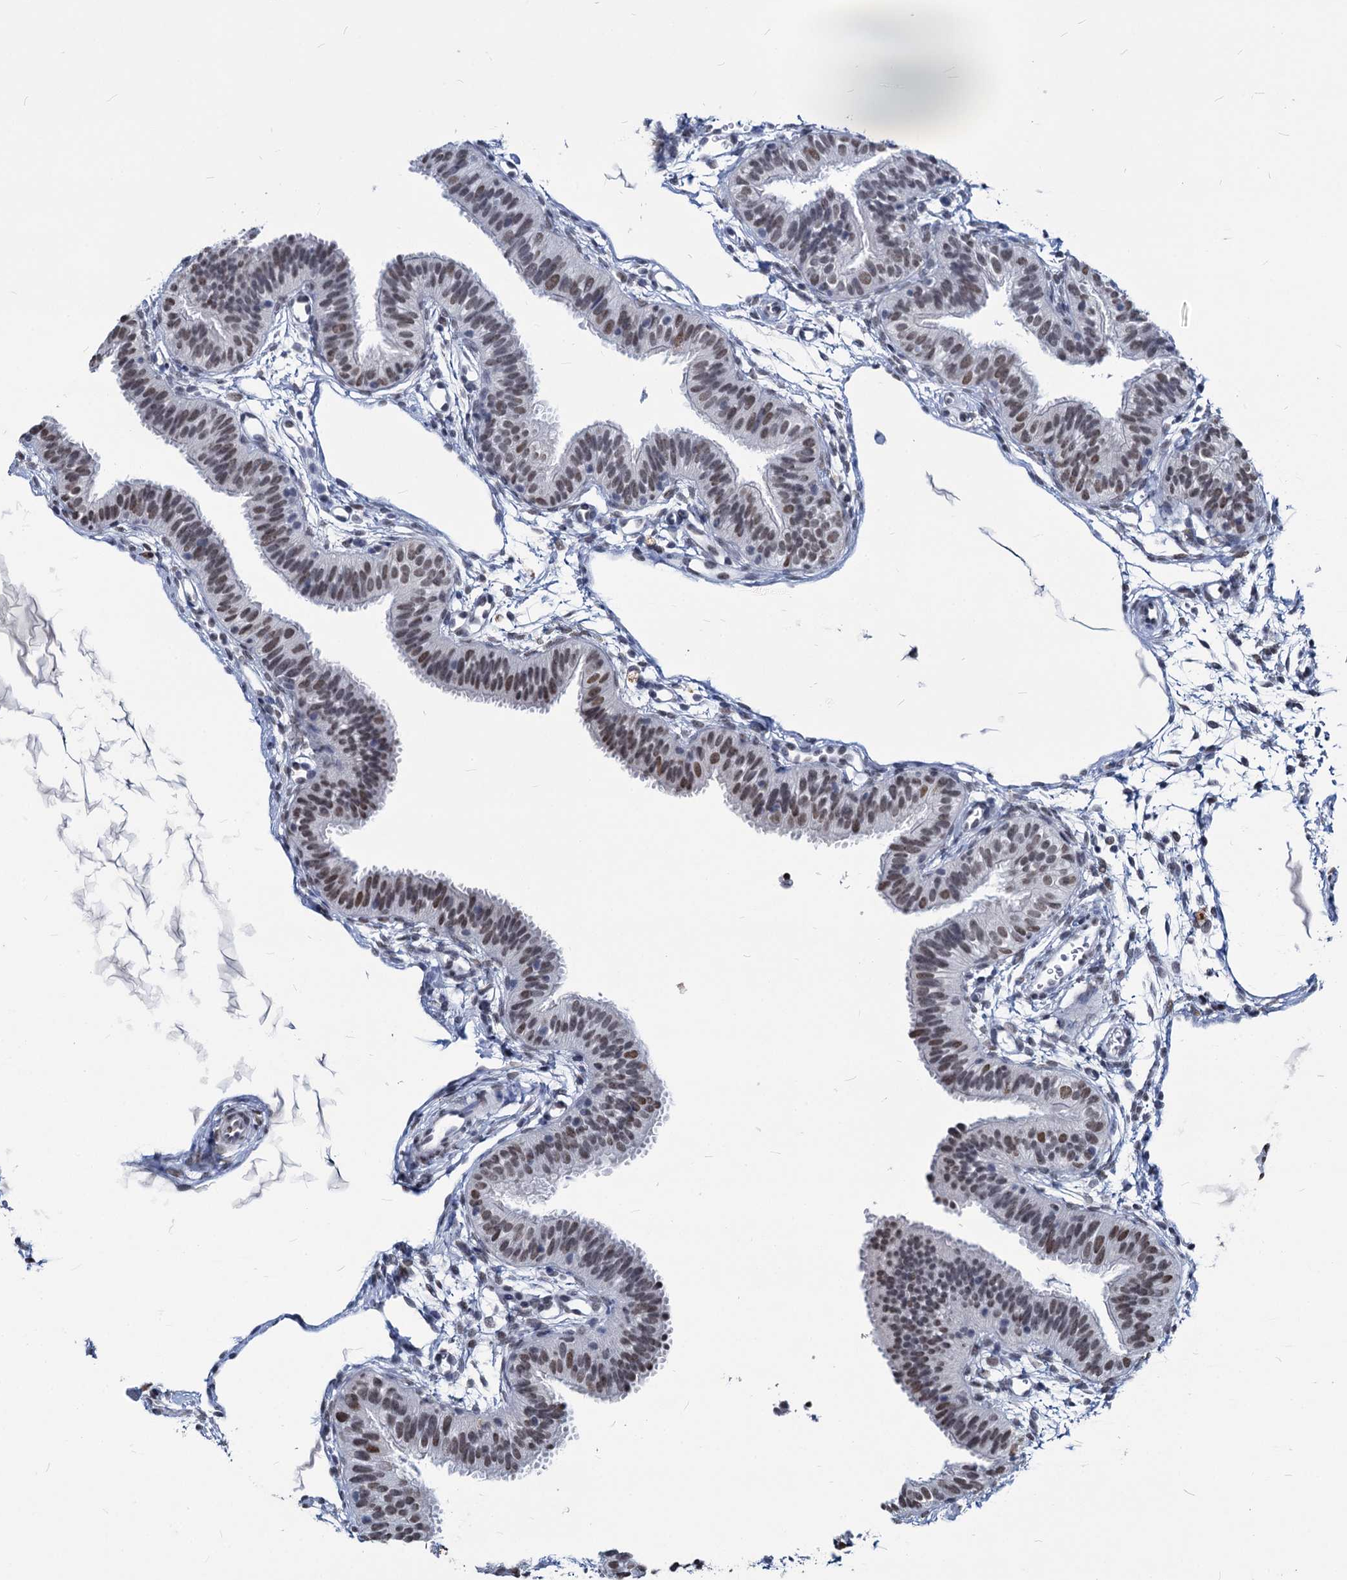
{"staining": {"intensity": "weak", "quantity": "25%-75%", "location": "nuclear"}, "tissue": "fallopian tube", "cell_type": "Glandular cells", "image_type": "normal", "snomed": [{"axis": "morphology", "description": "Normal tissue, NOS"}, {"axis": "topography", "description": "Fallopian tube"}], "caption": "A photomicrograph of fallopian tube stained for a protein shows weak nuclear brown staining in glandular cells. The protein of interest is stained brown, and the nuclei are stained in blue (DAB IHC with brightfield microscopy, high magnification).", "gene": "PARPBP", "patient": {"sex": "female", "age": 35}}